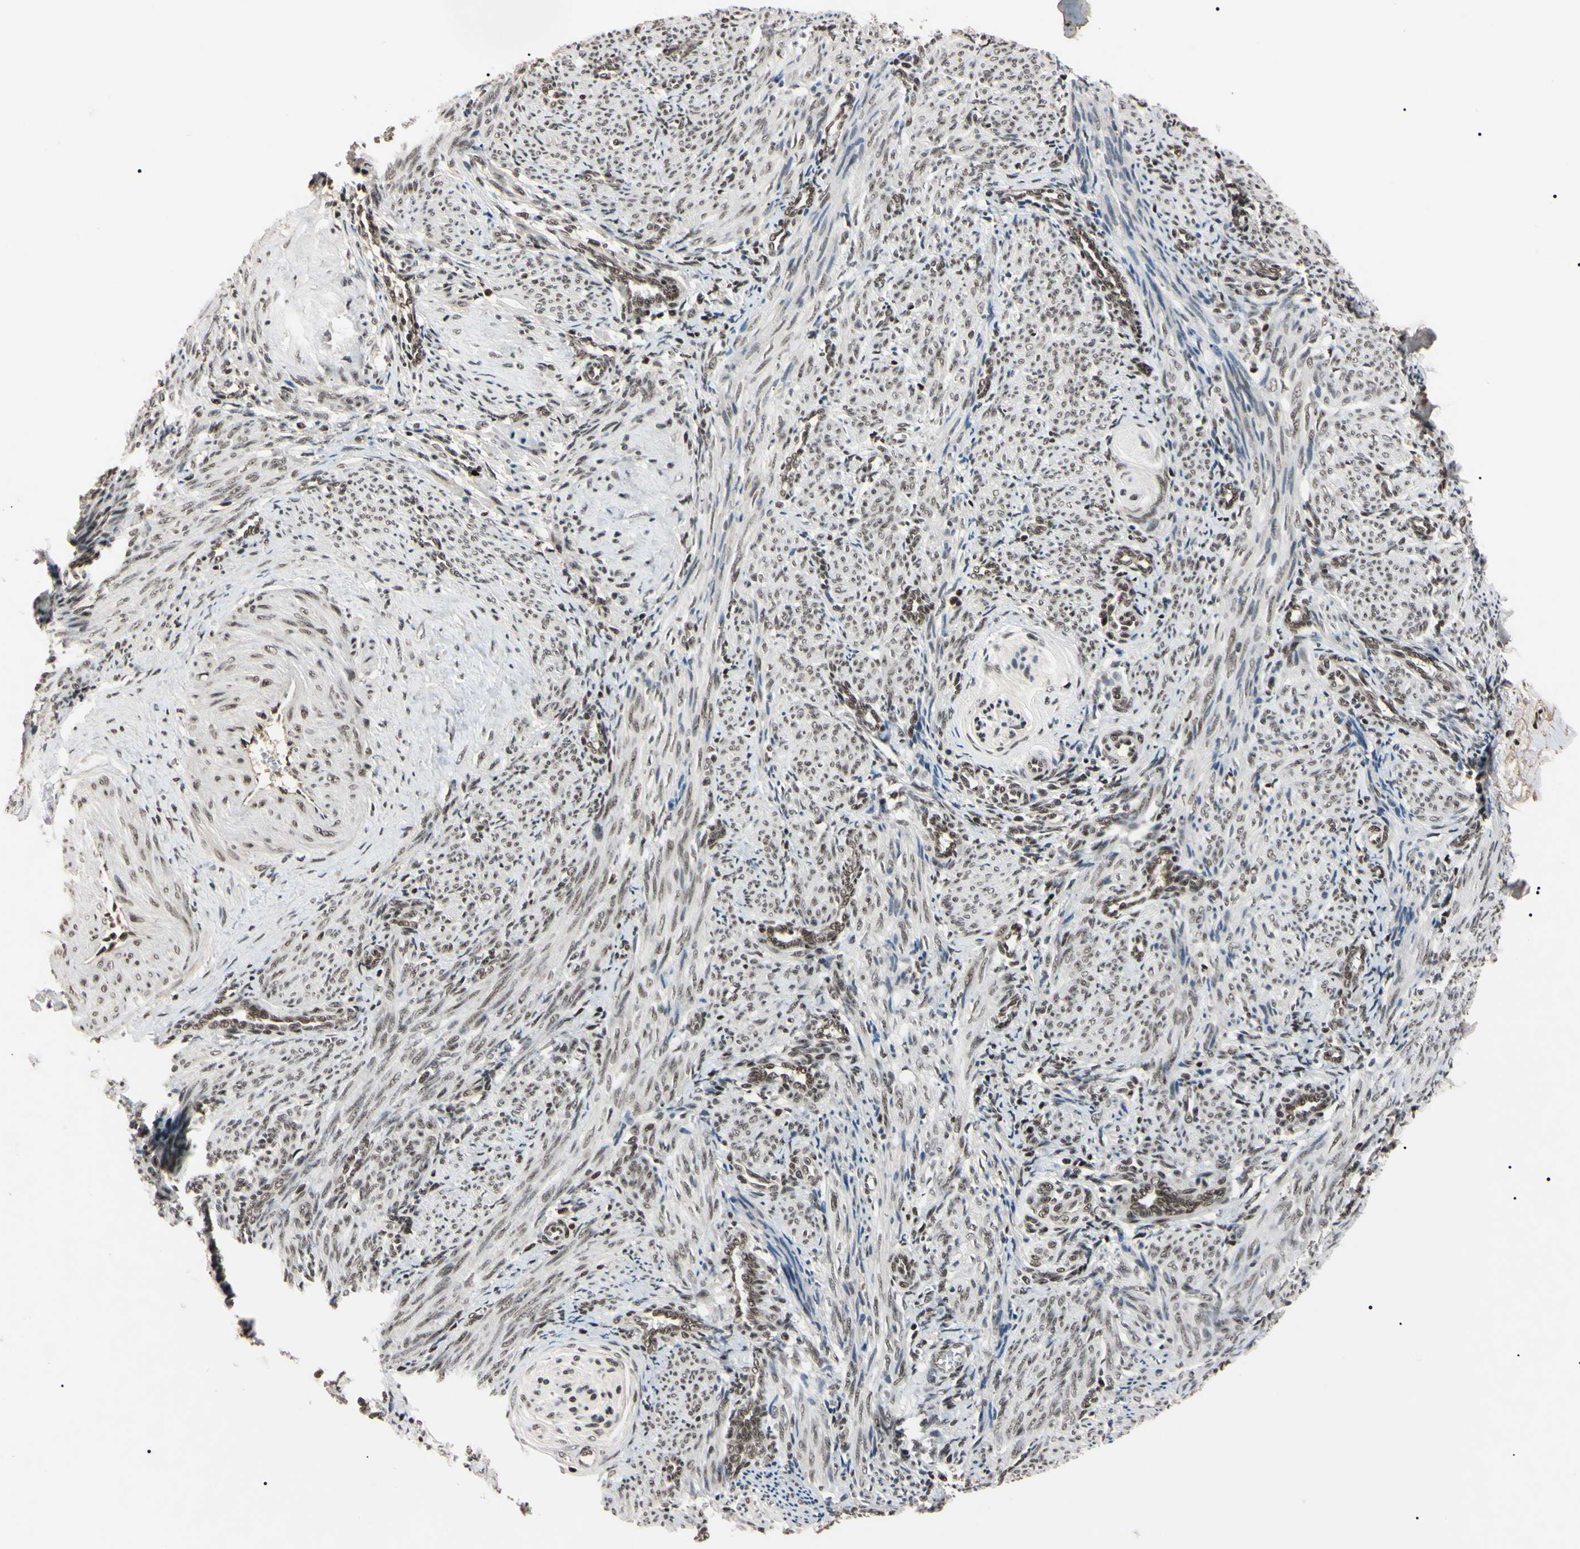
{"staining": {"intensity": "weak", "quantity": "25%-75%", "location": "nuclear"}, "tissue": "smooth muscle", "cell_type": "Smooth muscle cells", "image_type": "normal", "snomed": [{"axis": "morphology", "description": "Normal tissue, NOS"}, {"axis": "topography", "description": "Endometrium"}], "caption": "Immunohistochemical staining of normal smooth muscle exhibits weak nuclear protein expression in about 25%-75% of smooth muscle cells. The protein of interest is stained brown, and the nuclei are stained in blue (DAB (3,3'-diaminobenzidine) IHC with brightfield microscopy, high magnification).", "gene": "YY1", "patient": {"sex": "female", "age": 33}}